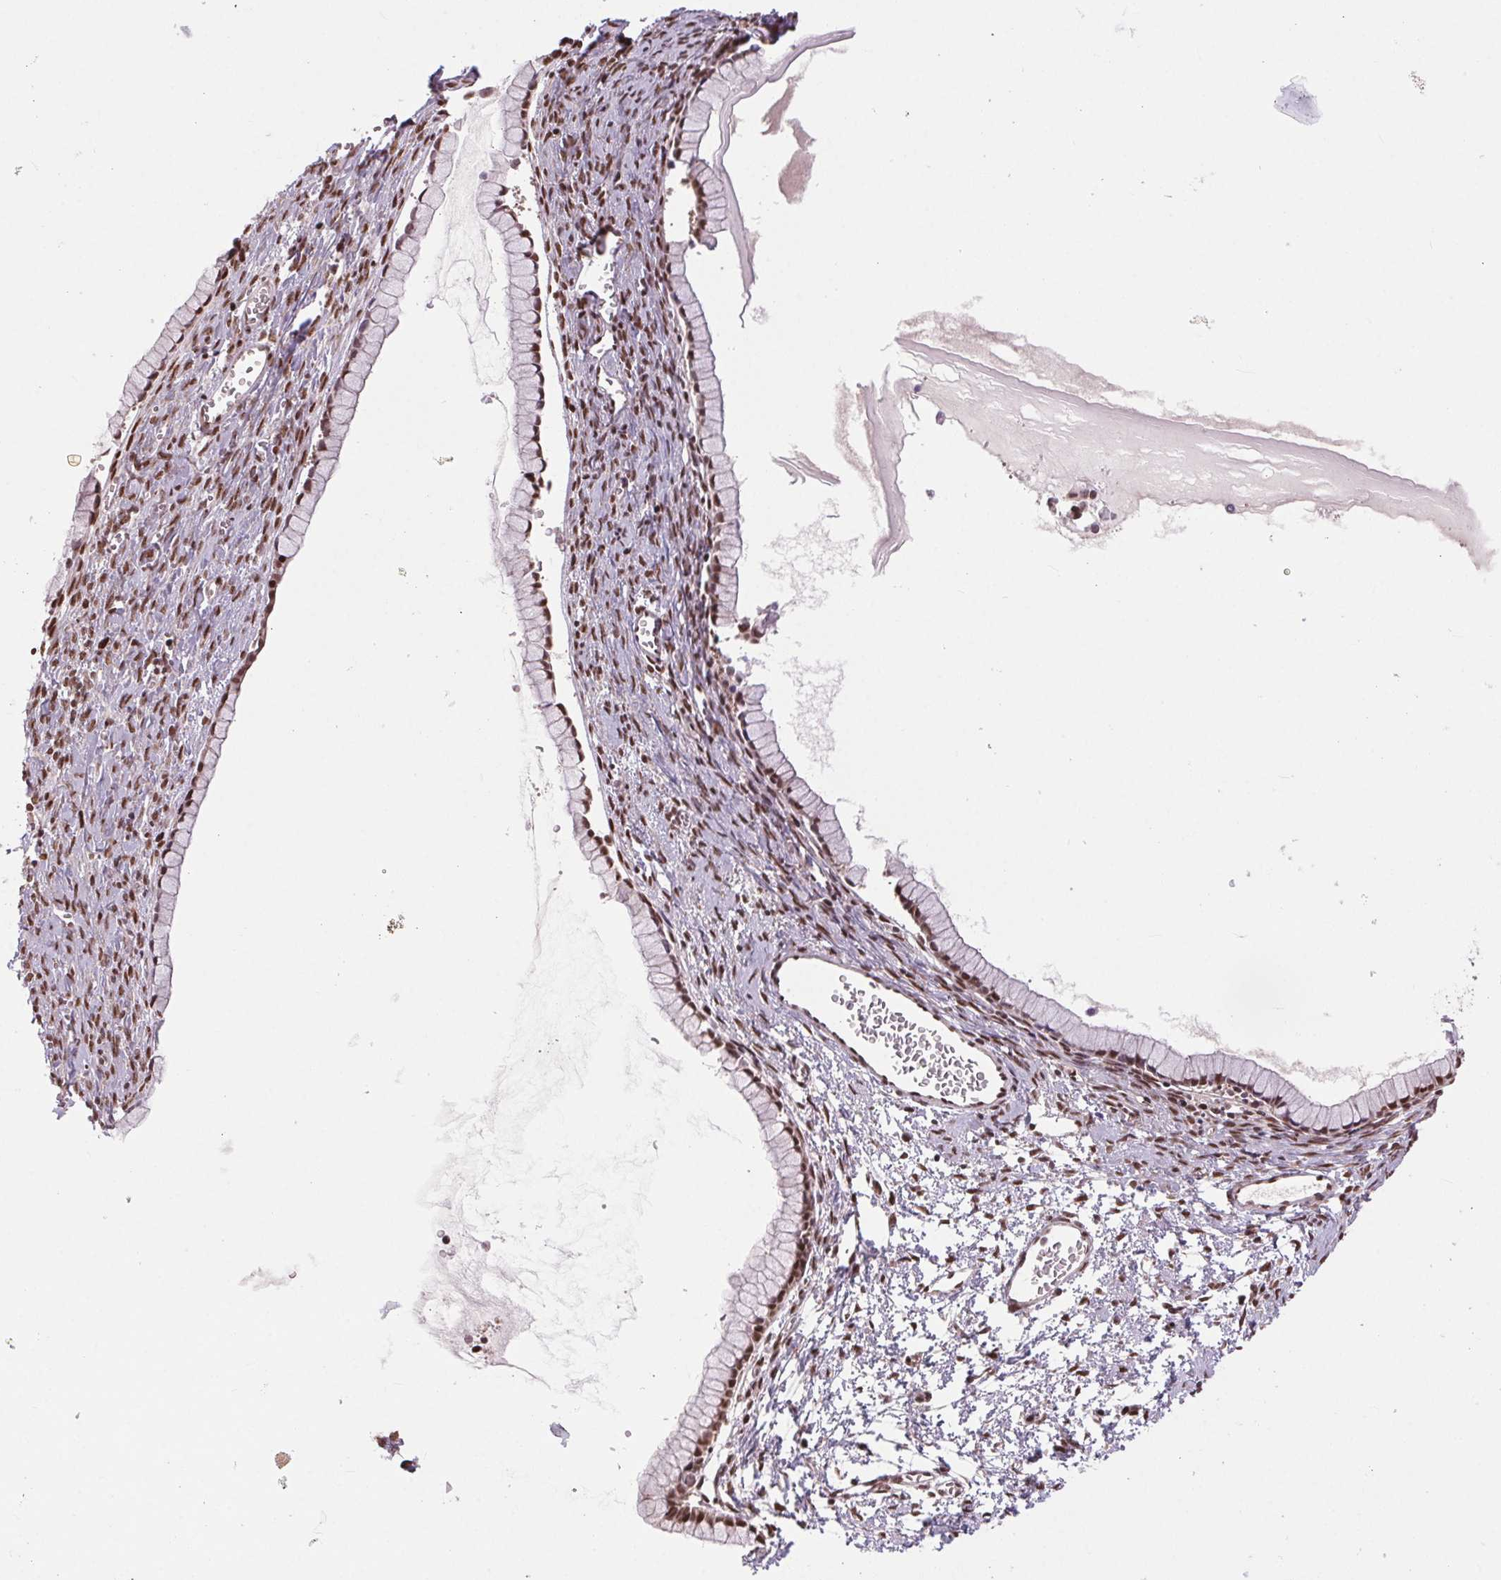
{"staining": {"intensity": "moderate", "quantity": ">75%", "location": "nuclear"}, "tissue": "ovarian cancer", "cell_type": "Tumor cells", "image_type": "cancer", "snomed": [{"axis": "morphology", "description": "Cystadenocarcinoma, mucinous, NOS"}, {"axis": "topography", "description": "Ovary"}], "caption": "Ovarian cancer (mucinous cystadenocarcinoma) was stained to show a protein in brown. There is medium levels of moderate nuclear staining in approximately >75% of tumor cells.", "gene": "RAD23A", "patient": {"sex": "female", "age": 41}}